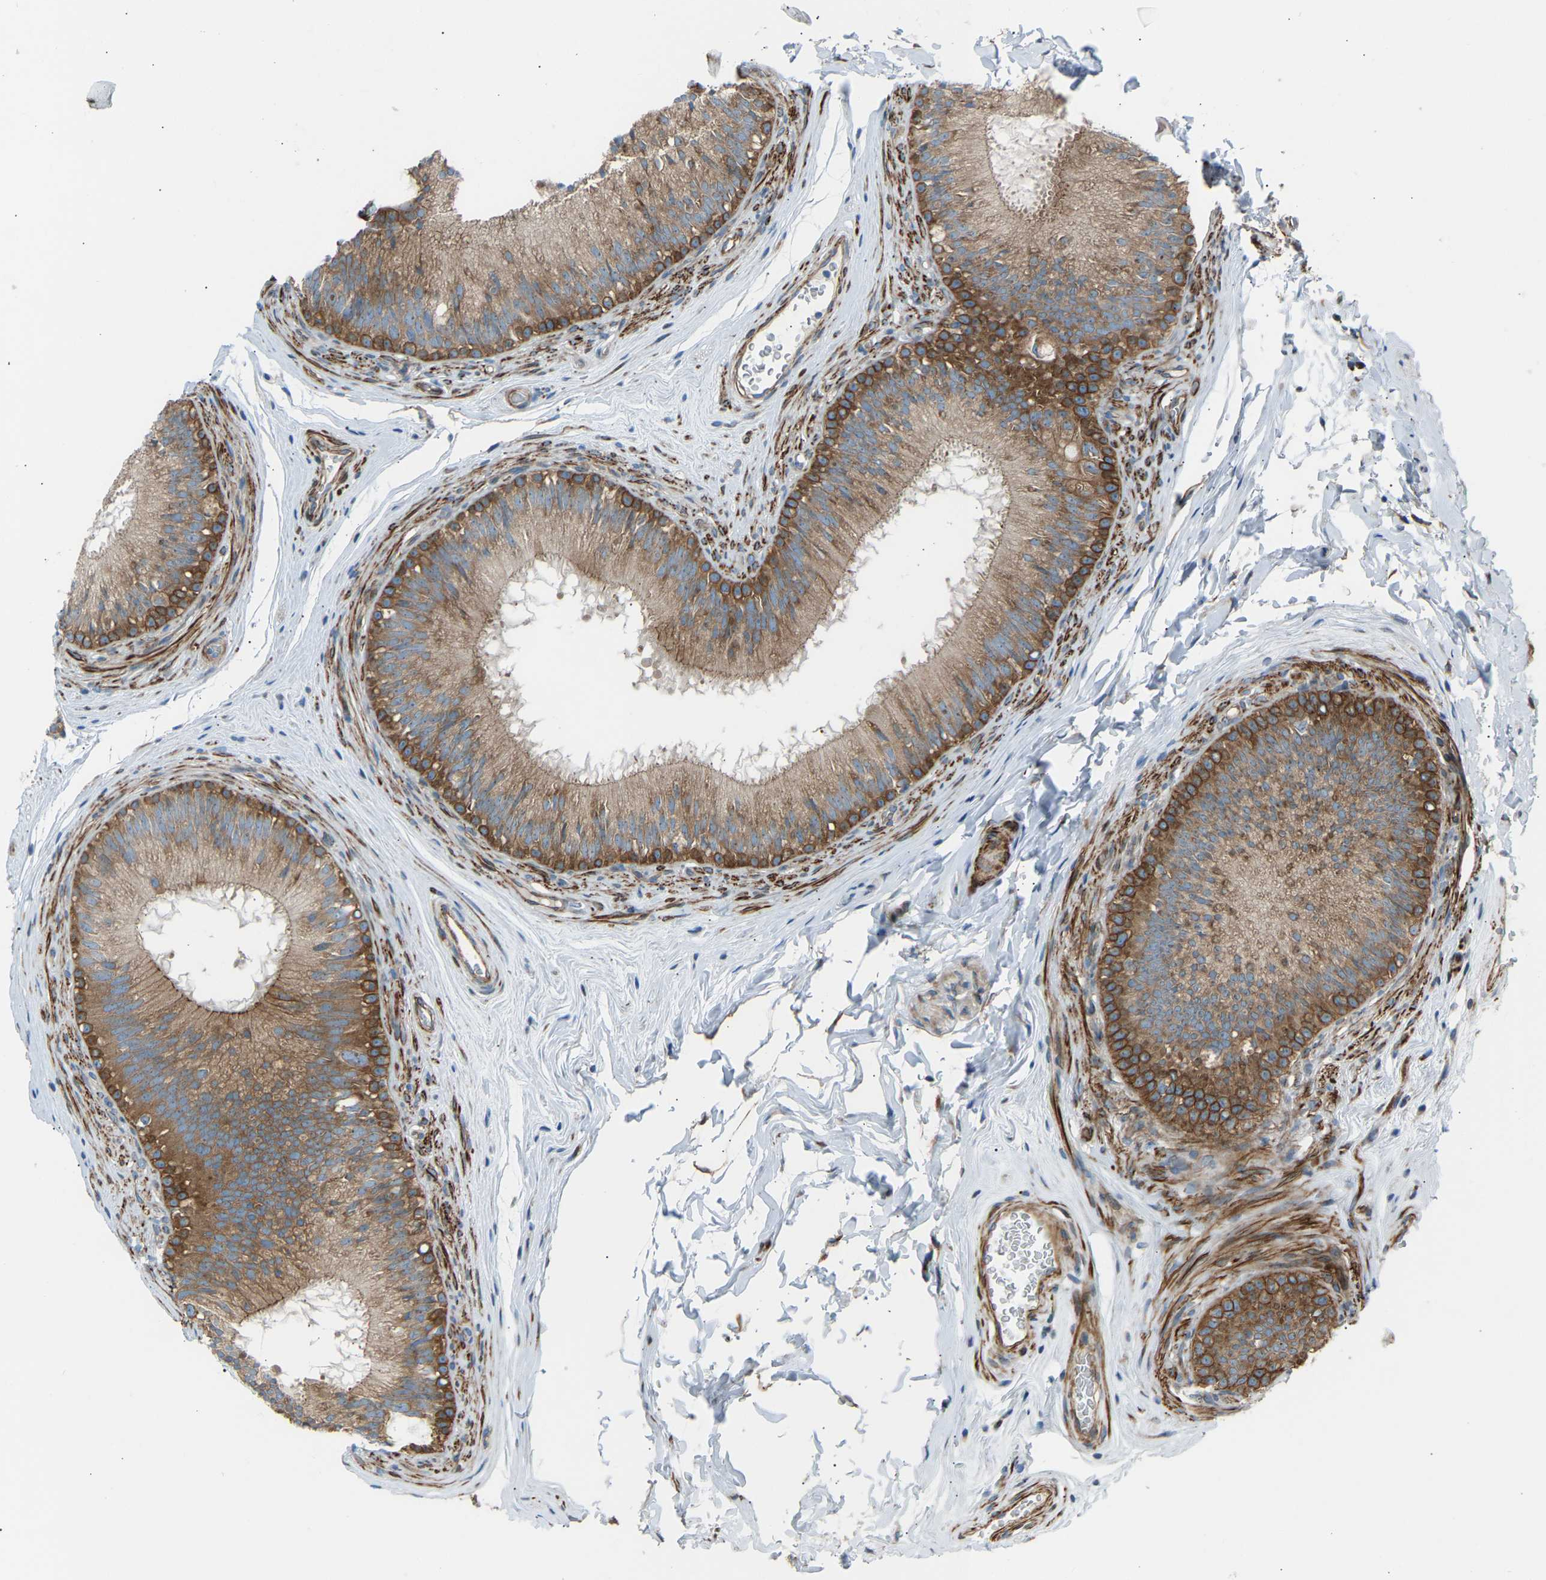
{"staining": {"intensity": "moderate", "quantity": ">75%", "location": "cytoplasmic/membranous"}, "tissue": "epididymis", "cell_type": "Glandular cells", "image_type": "normal", "snomed": [{"axis": "morphology", "description": "Normal tissue, NOS"}, {"axis": "topography", "description": "Testis"}, {"axis": "topography", "description": "Epididymis"}], "caption": "Immunohistochemical staining of unremarkable epididymis exhibits moderate cytoplasmic/membranous protein positivity in approximately >75% of glandular cells.", "gene": "VPS41", "patient": {"sex": "male", "age": 36}}